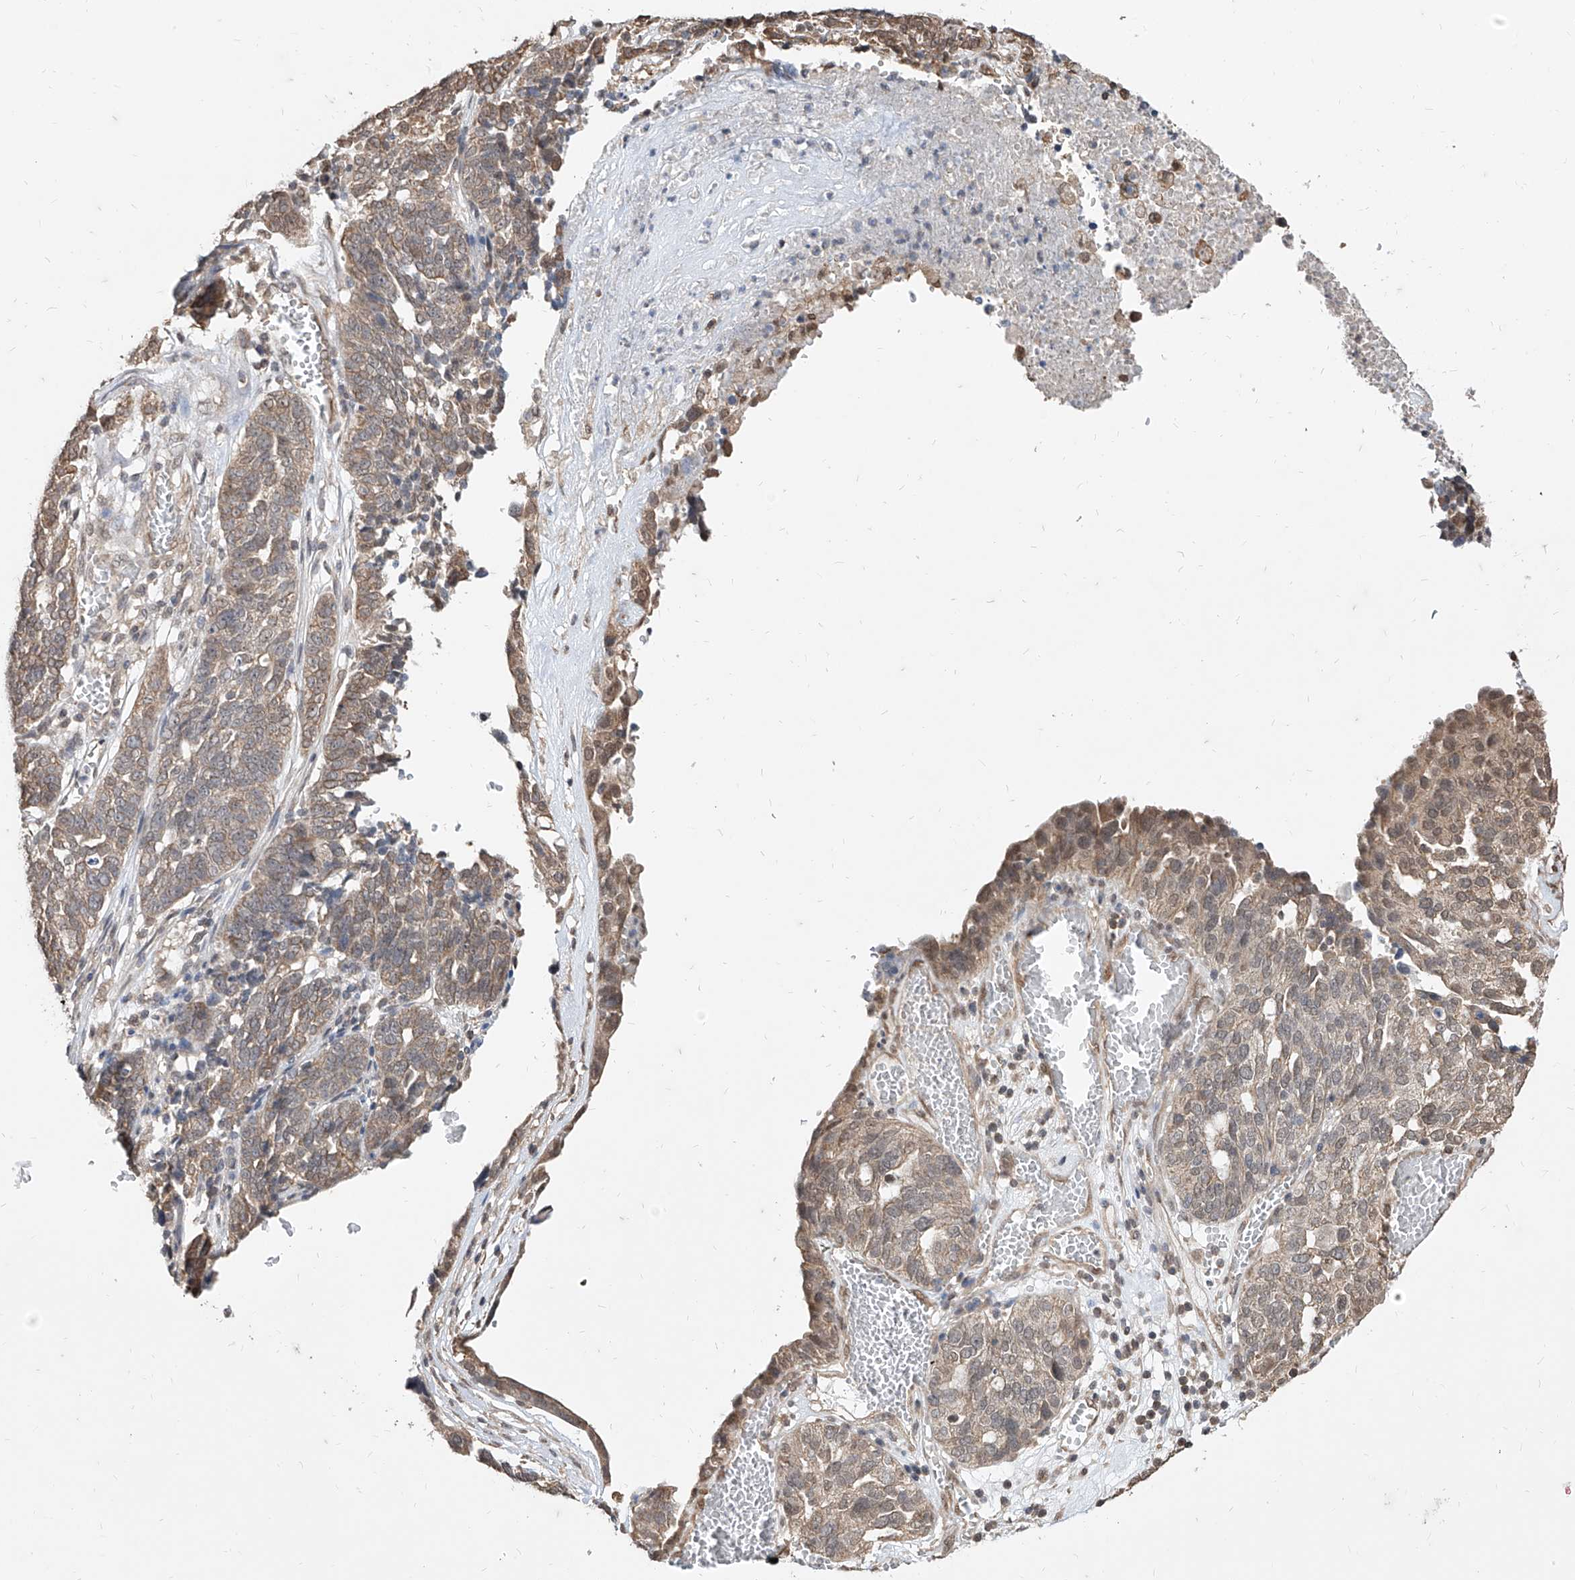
{"staining": {"intensity": "weak", "quantity": ">75%", "location": "cytoplasmic/membranous"}, "tissue": "ovarian cancer", "cell_type": "Tumor cells", "image_type": "cancer", "snomed": [{"axis": "morphology", "description": "Cystadenocarcinoma, serous, NOS"}, {"axis": "topography", "description": "Ovary"}], "caption": "Protein analysis of ovarian serous cystadenocarcinoma tissue displays weak cytoplasmic/membranous staining in approximately >75% of tumor cells.", "gene": "C8orf82", "patient": {"sex": "female", "age": 59}}